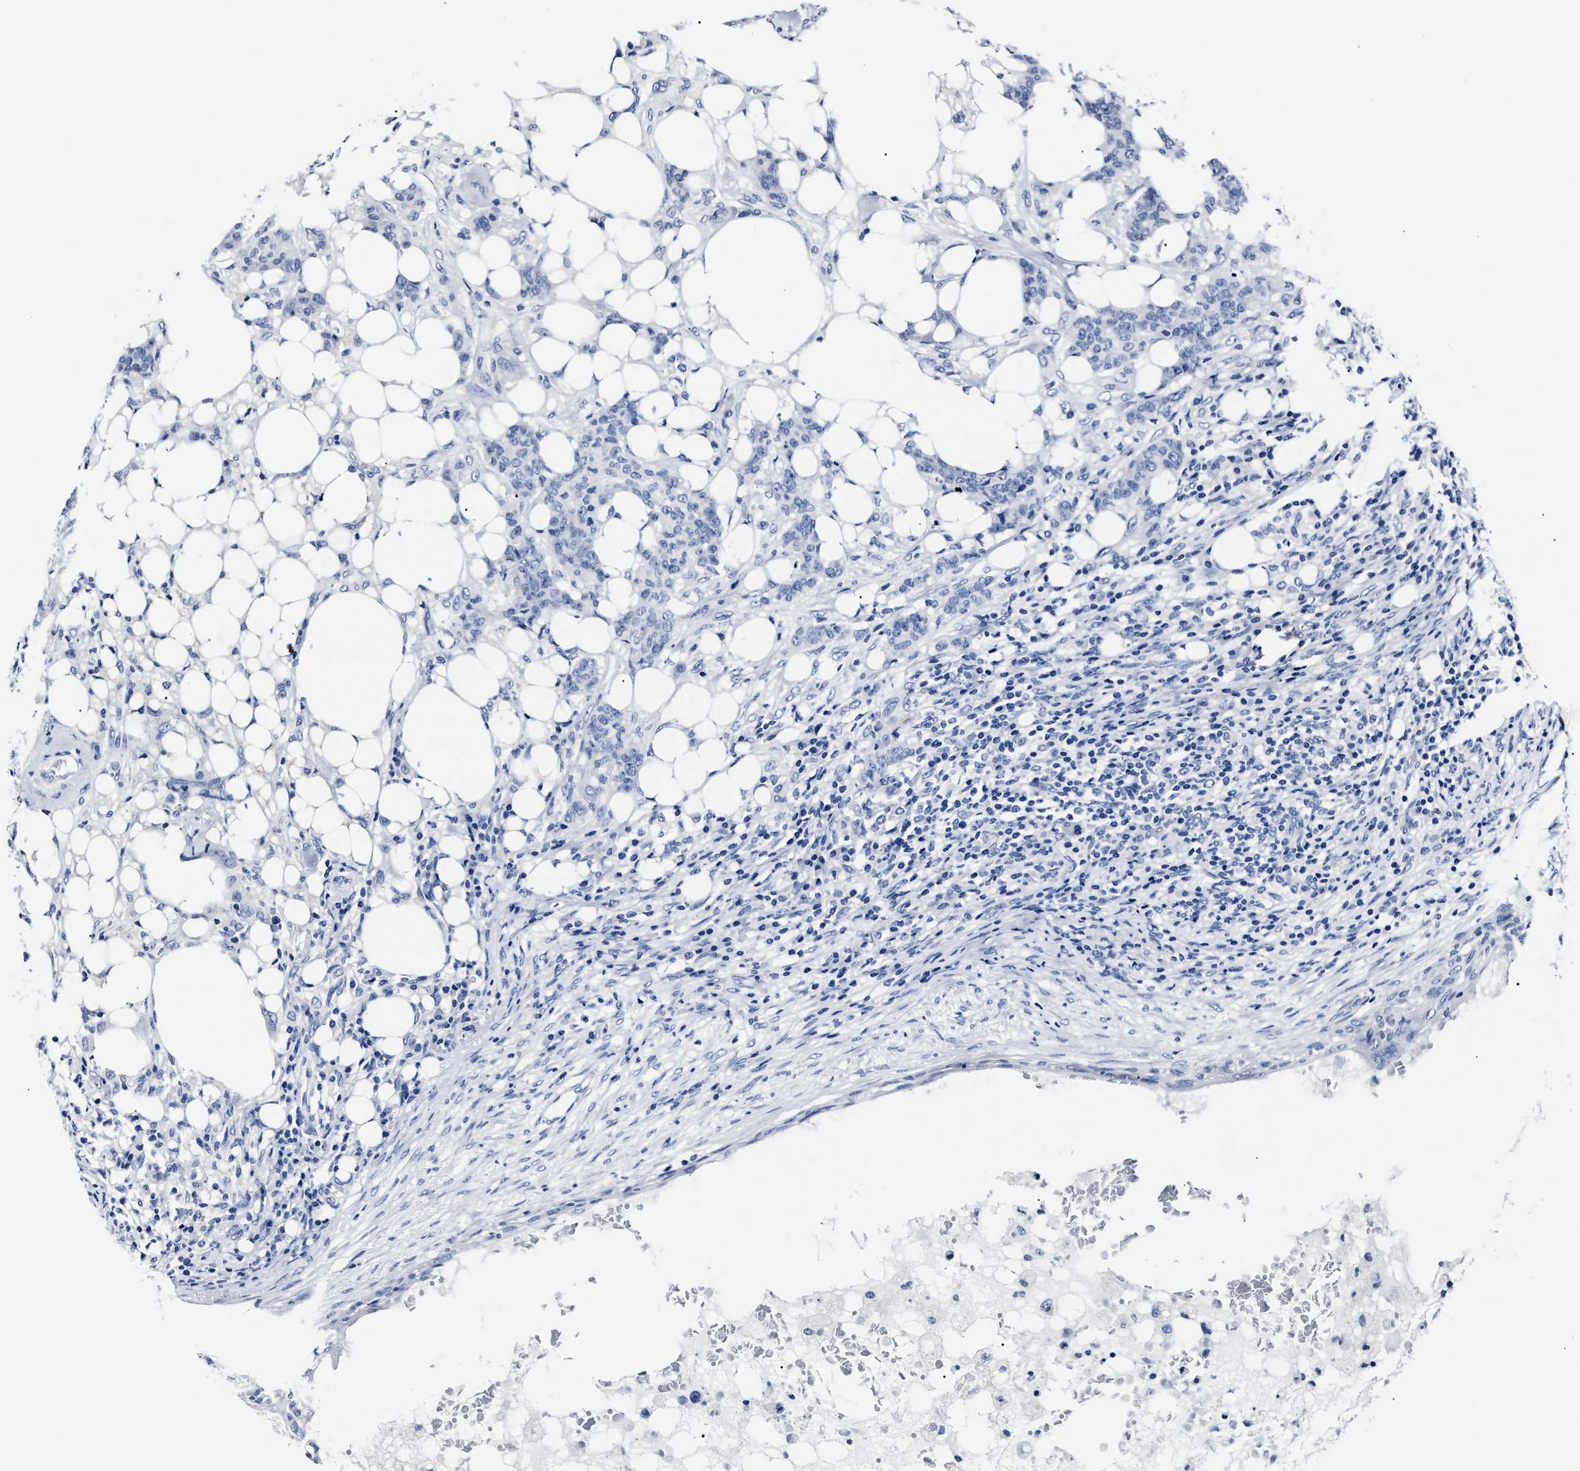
{"staining": {"intensity": "negative", "quantity": "none", "location": "none"}, "tissue": "breast cancer", "cell_type": "Tumor cells", "image_type": "cancer", "snomed": [{"axis": "morphology", "description": "Duct carcinoma"}, {"axis": "topography", "description": "Breast"}], "caption": "Micrograph shows no significant protein staining in tumor cells of breast cancer.", "gene": "ALPG", "patient": {"sex": "female", "age": 40}}